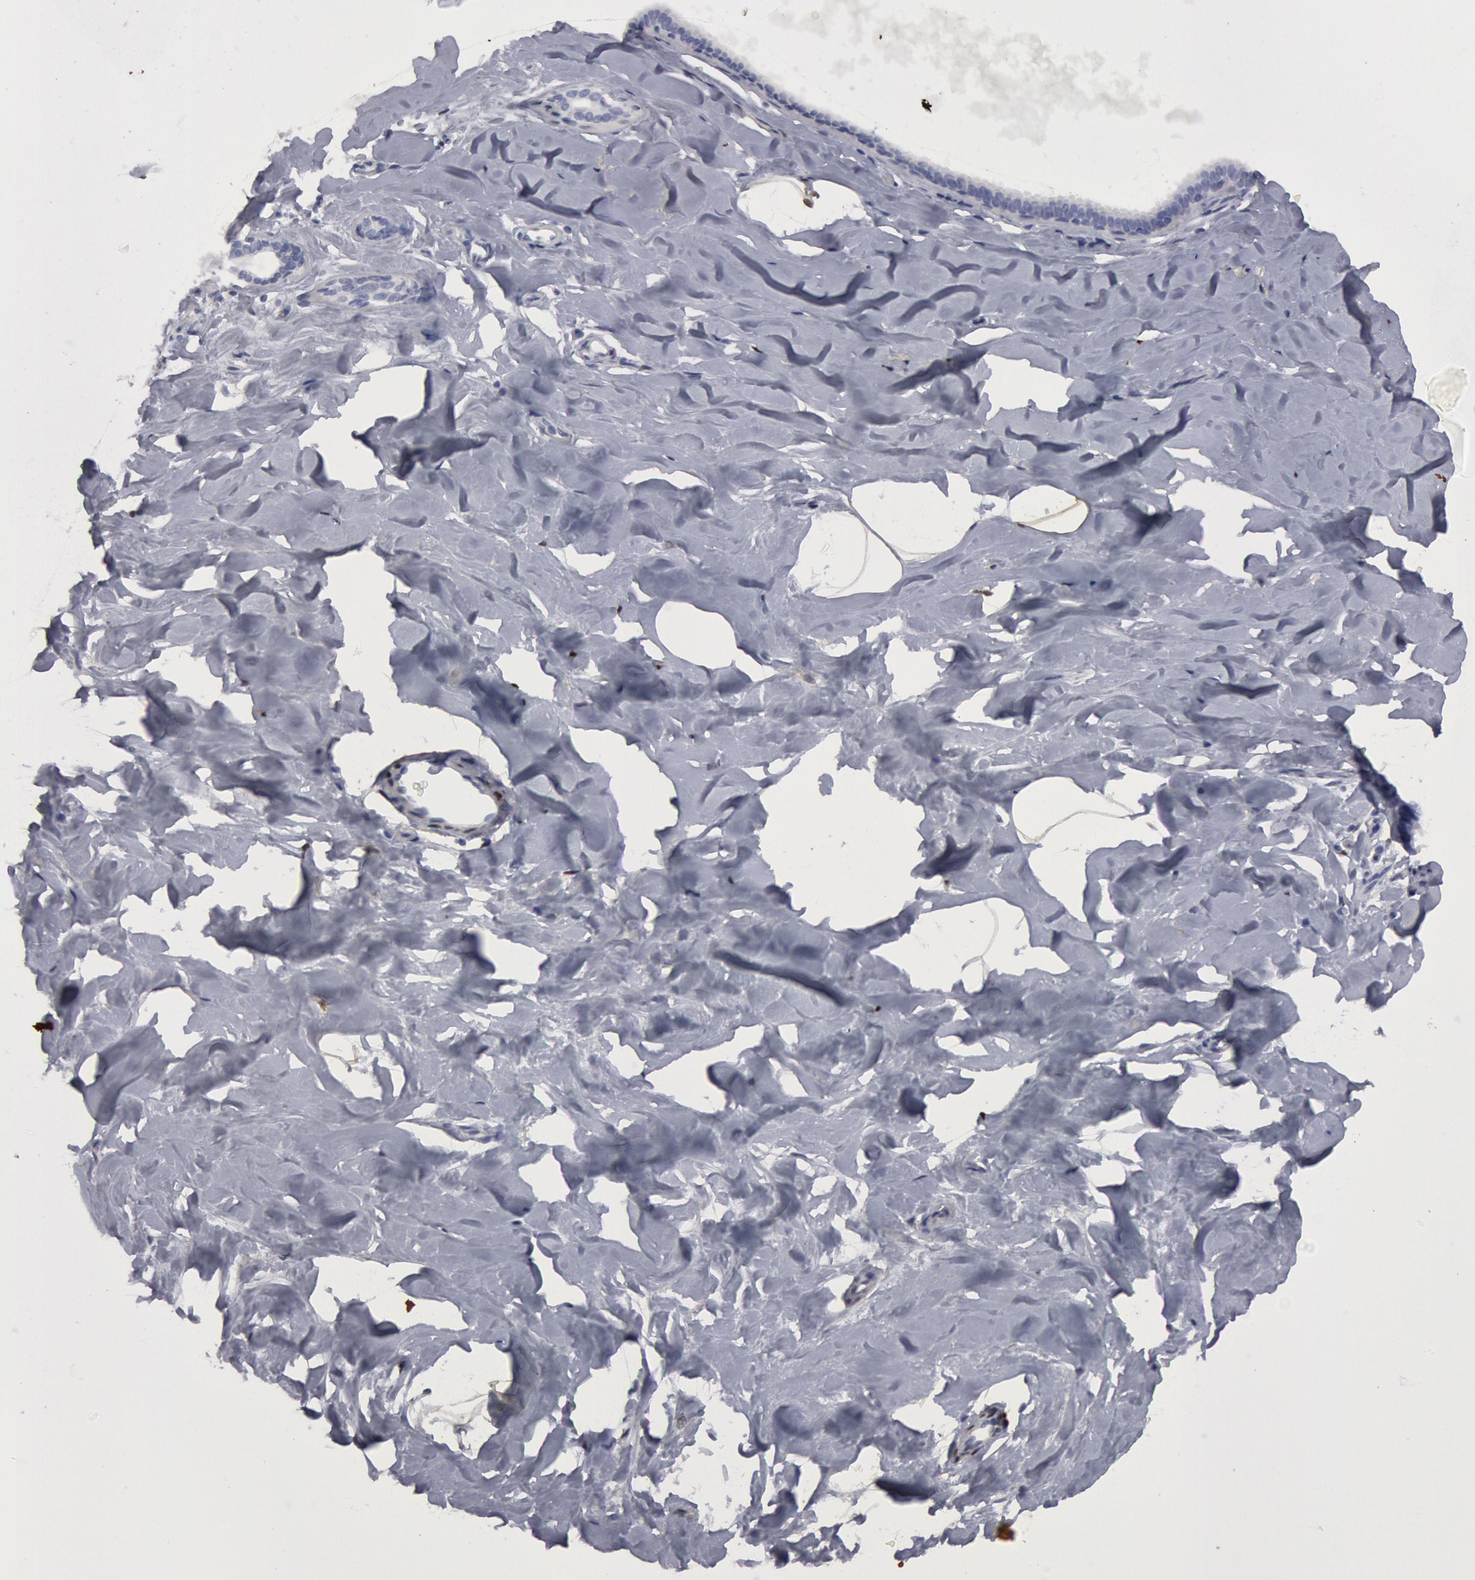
{"staining": {"intensity": "moderate", "quantity": "25%-75%", "location": "cytoplasmic/membranous"}, "tissue": "breast", "cell_type": "Adipocytes", "image_type": "normal", "snomed": [{"axis": "morphology", "description": "Normal tissue, NOS"}, {"axis": "topography", "description": "Breast"}], "caption": "Breast stained for a protein (brown) demonstrates moderate cytoplasmic/membranous positive positivity in approximately 25%-75% of adipocytes.", "gene": "FHL1", "patient": {"sex": "female", "age": 54}}